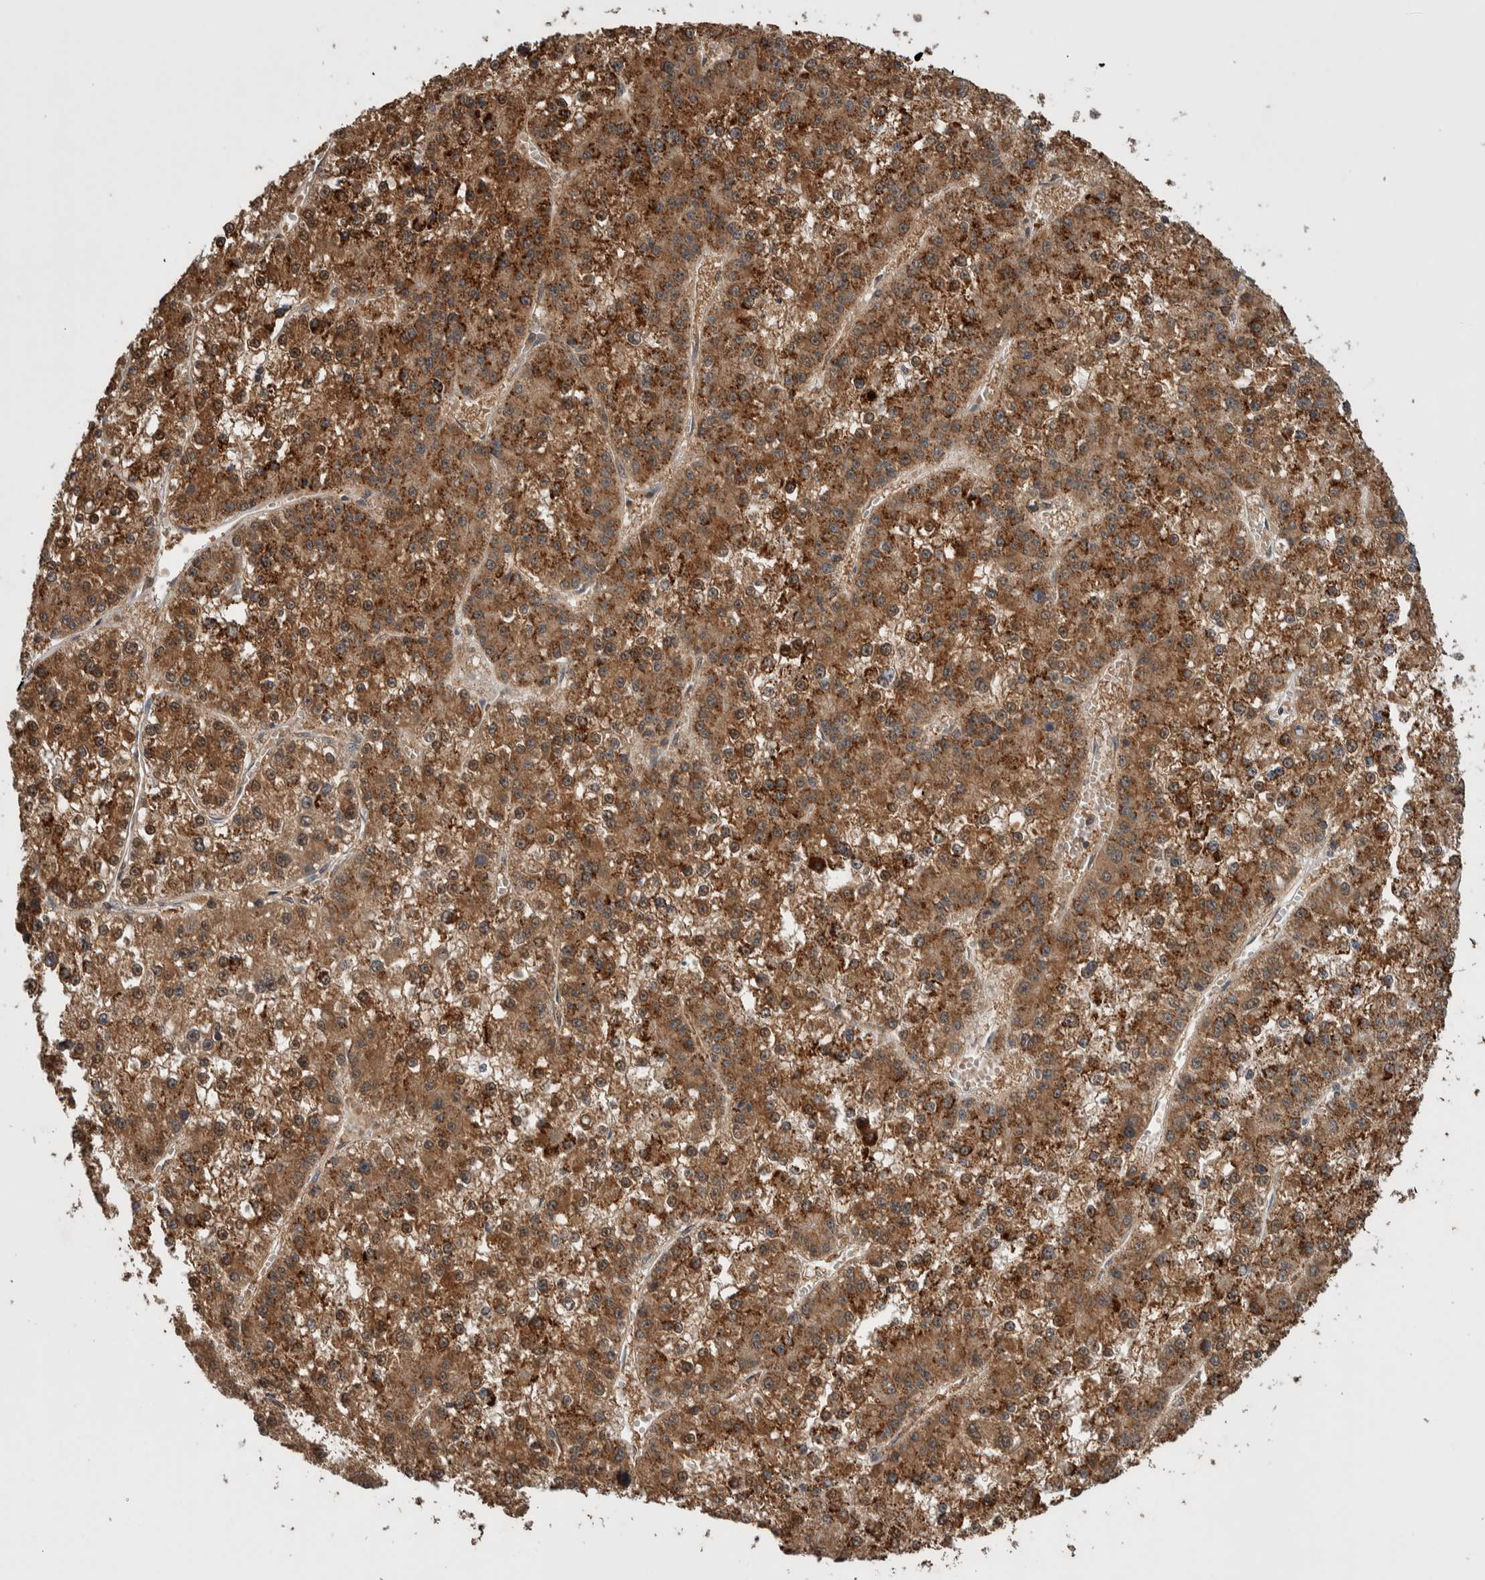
{"staining": {"intensity": "strong", "quantity": ">75%", "location": "cytoplasmic/membranous"}, "tissue": "liver cancer", "cell_type": "Tumor cells", "image_type": "cancer", "snomed": [{"axis": "morphology", "description": "Carcinoma, Hepatocellular, NOS"}, {"axis": "topography", "description": "Liver"}], "caption": "Tumor cells display high levels of strong cytoplasmic/membranous staining in approximately >75% of cells in human liver hepatocellular carcinoma.", "gene": "DVL2", "patient": {"sex": "female", "age": 73}}